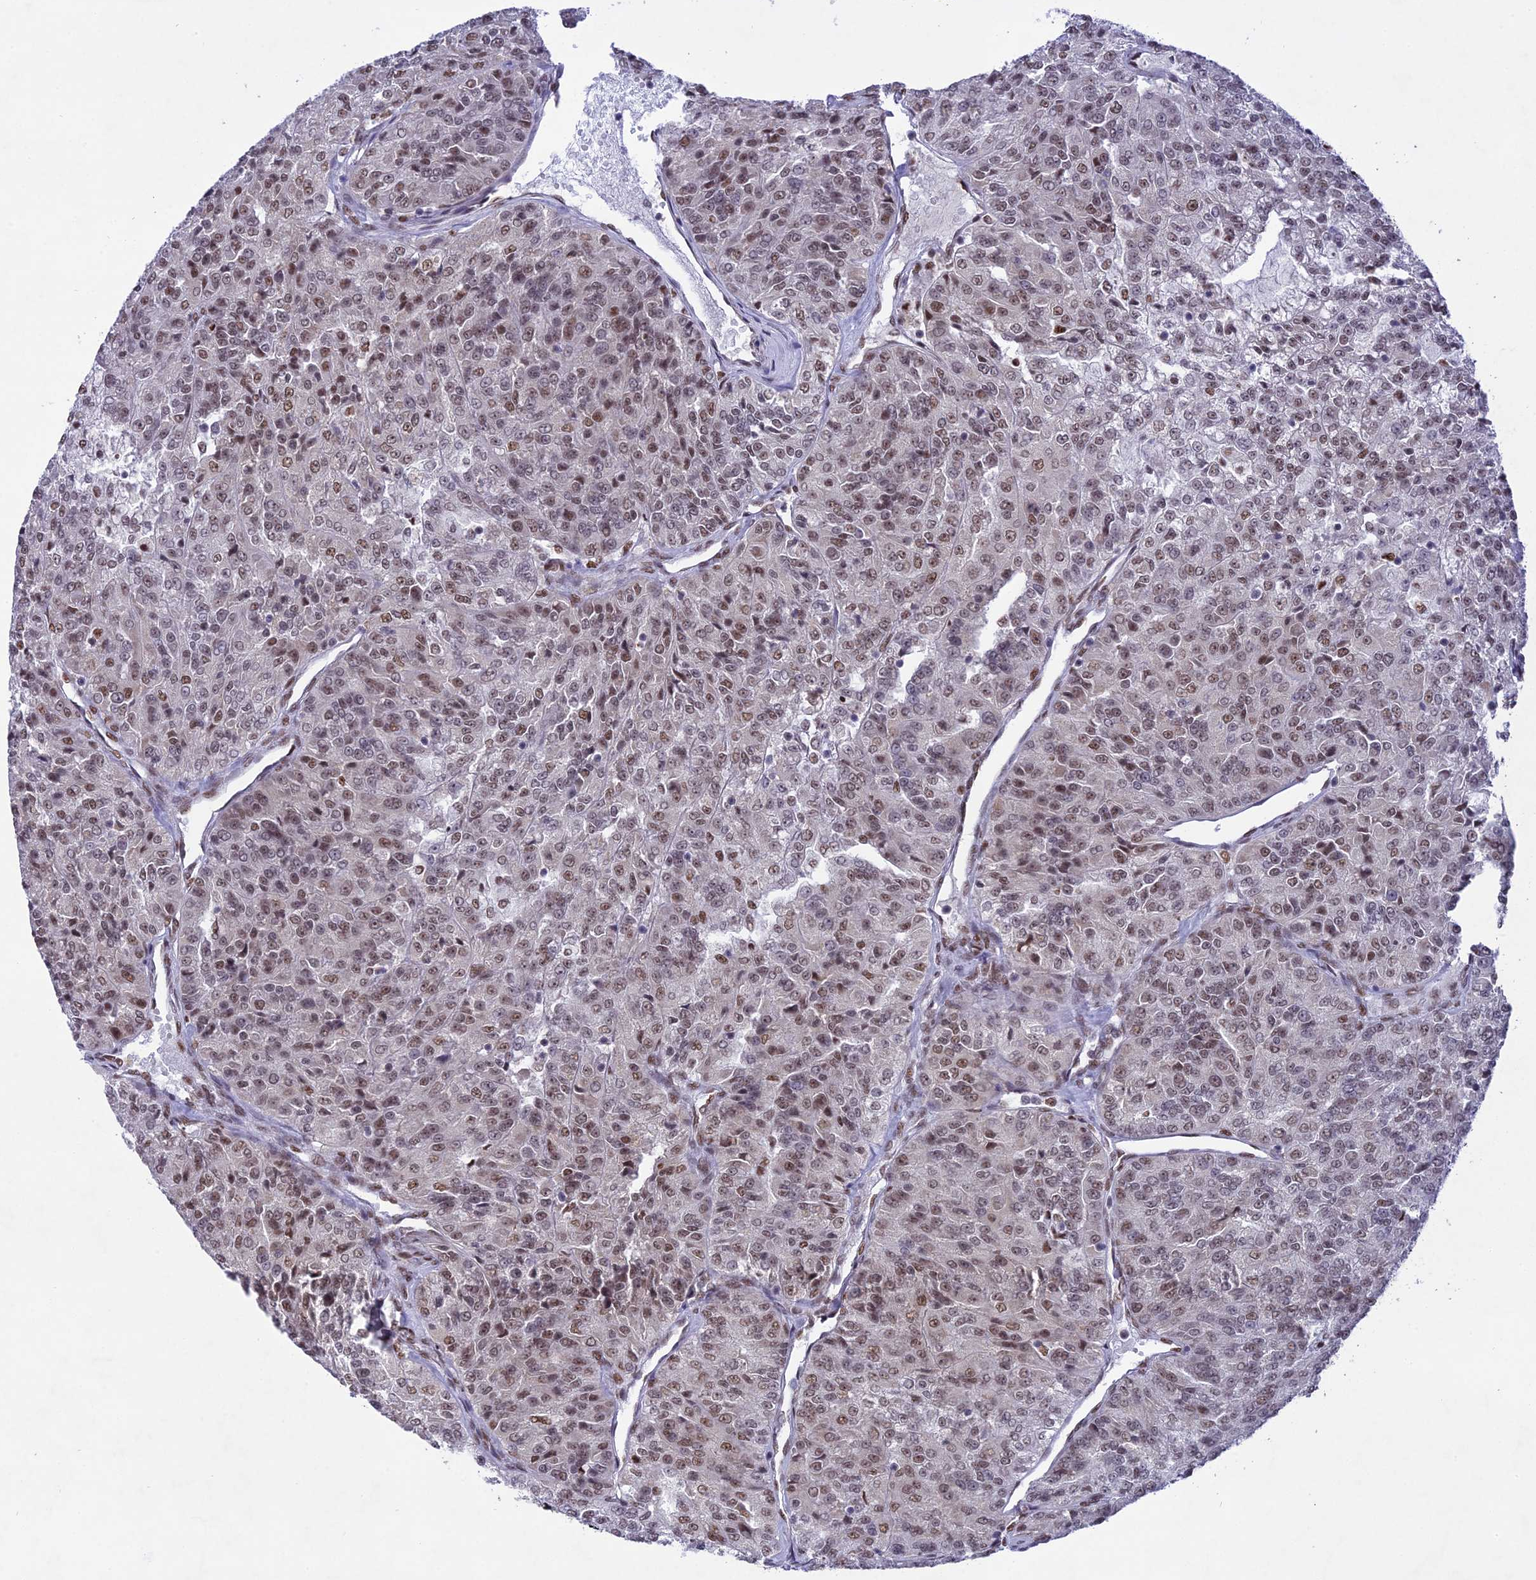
{"staining": {"intensity": "moderate", "quantity": ">75%", "location": "nuclear"}, "tissue": "renal cancer", "cell_type": "Tumor cells", "image_type": "cancer", "snomed": [{"axis": "morphology", "description": "Adenocarcinoma, NOS"}, {"axis": "topography", "description": "Kidney"}], "caption": "The histopathology image shows immunohistochemical staining of renal cancer. There is moderate nuclear positivity is present in about >75% of tumor cells. The staining is performed using DAB brown chromogen to label protein expression. The nuclei are counter-stained blue using hematoxylin.", "gene": "DDX1", "patient": {"sex": "female", "age": 63}}